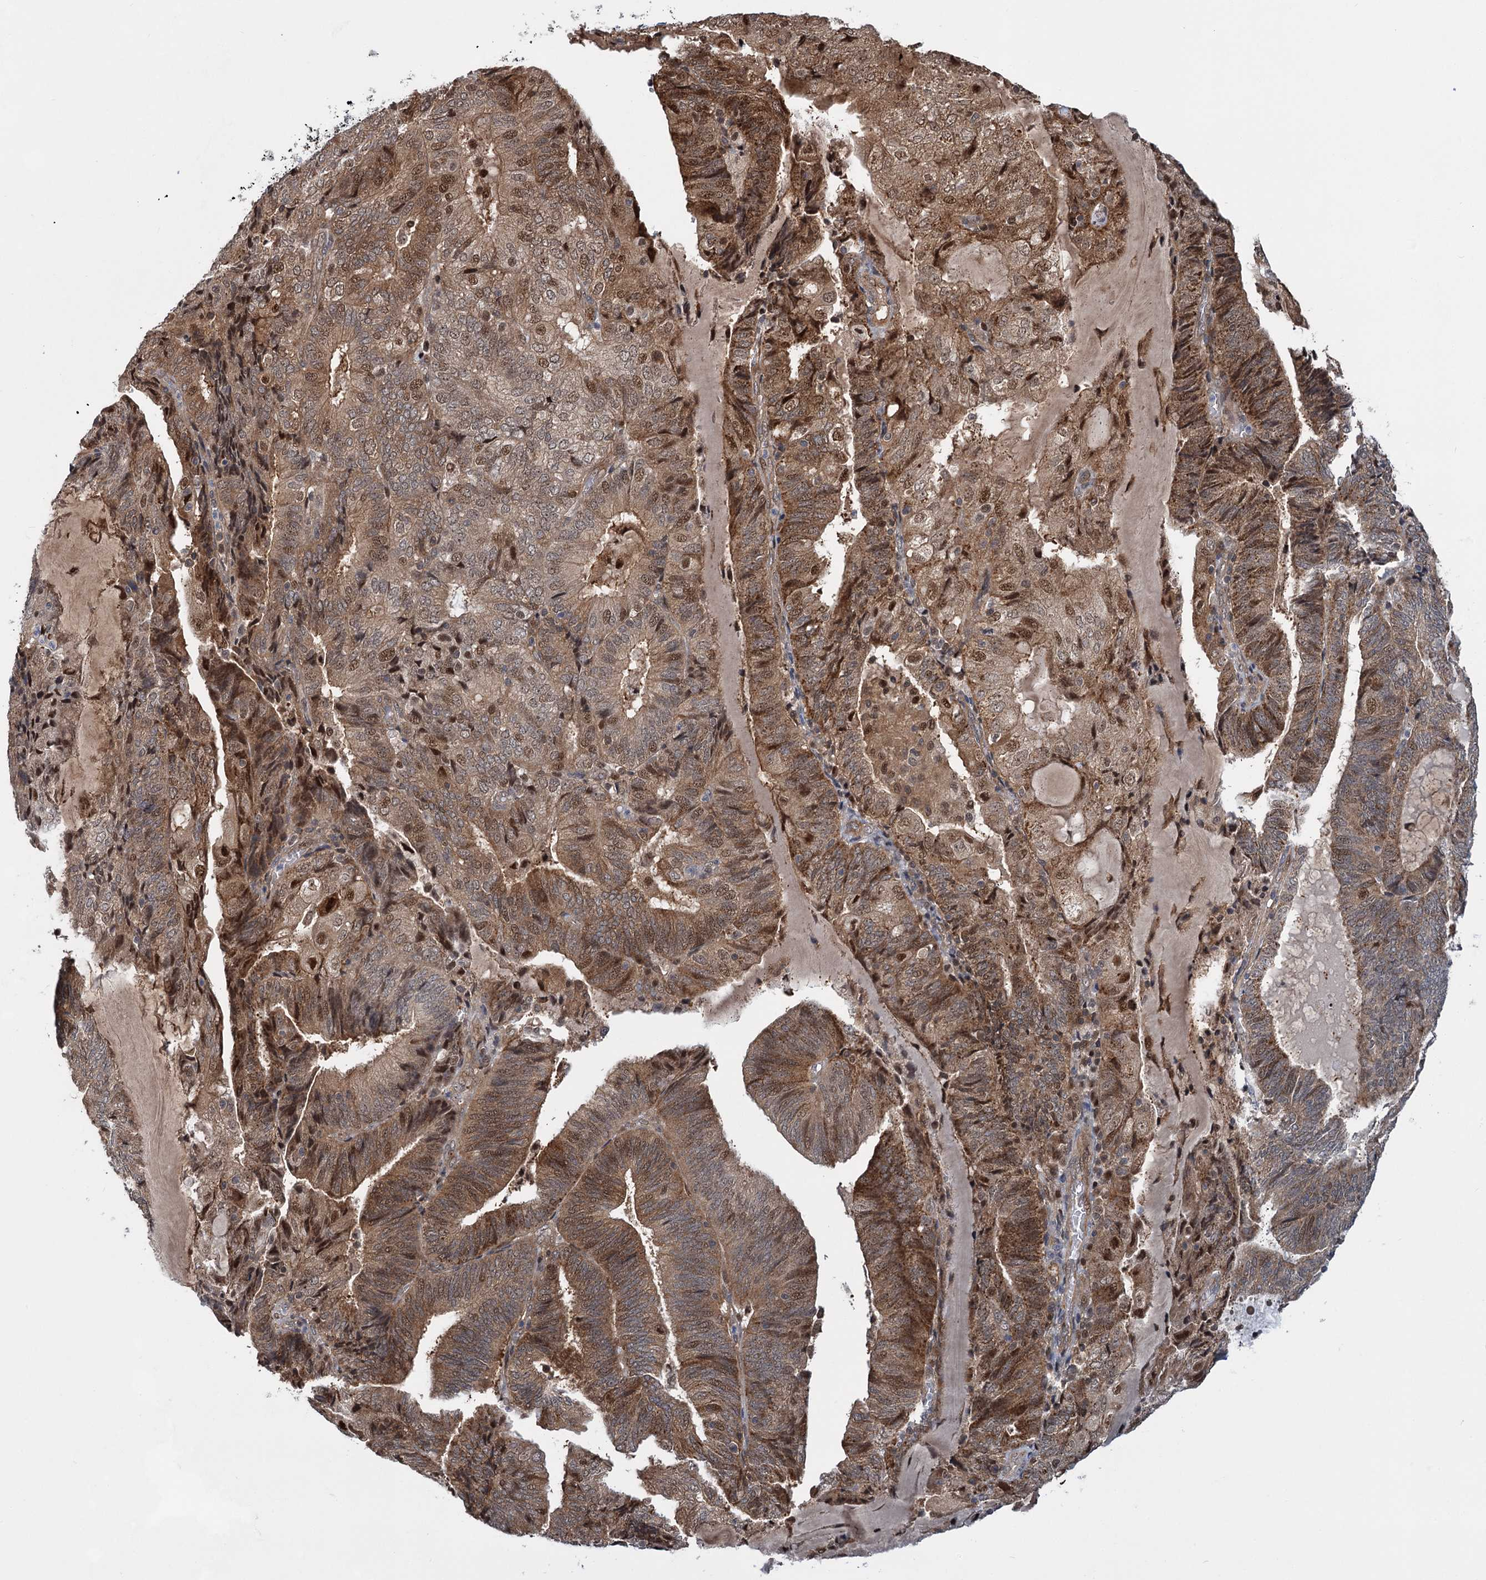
{"staining": {"intensity": "moderate", "quantity": ">75%", "location": "cytoplasmic/membranous,nuclear"}, "tissue": "endometrial cancer", "cell_type": "Tumor cells", "image_type": "cancer", "snomed": [{"axis": "morphology", "description": "Adenocarcinoma, NOS"}, {"axis": "topography", "description": "Endometrium"}], "caption": "Endometrial cancer stained with immunohistochemistry (IHC) demonstrates moderate cytoplasmic/membranous and nuclear staining in about >75% of tumor cells.", "gene": "GPBP1", "patient": {"sex": "female", "age": 81}}